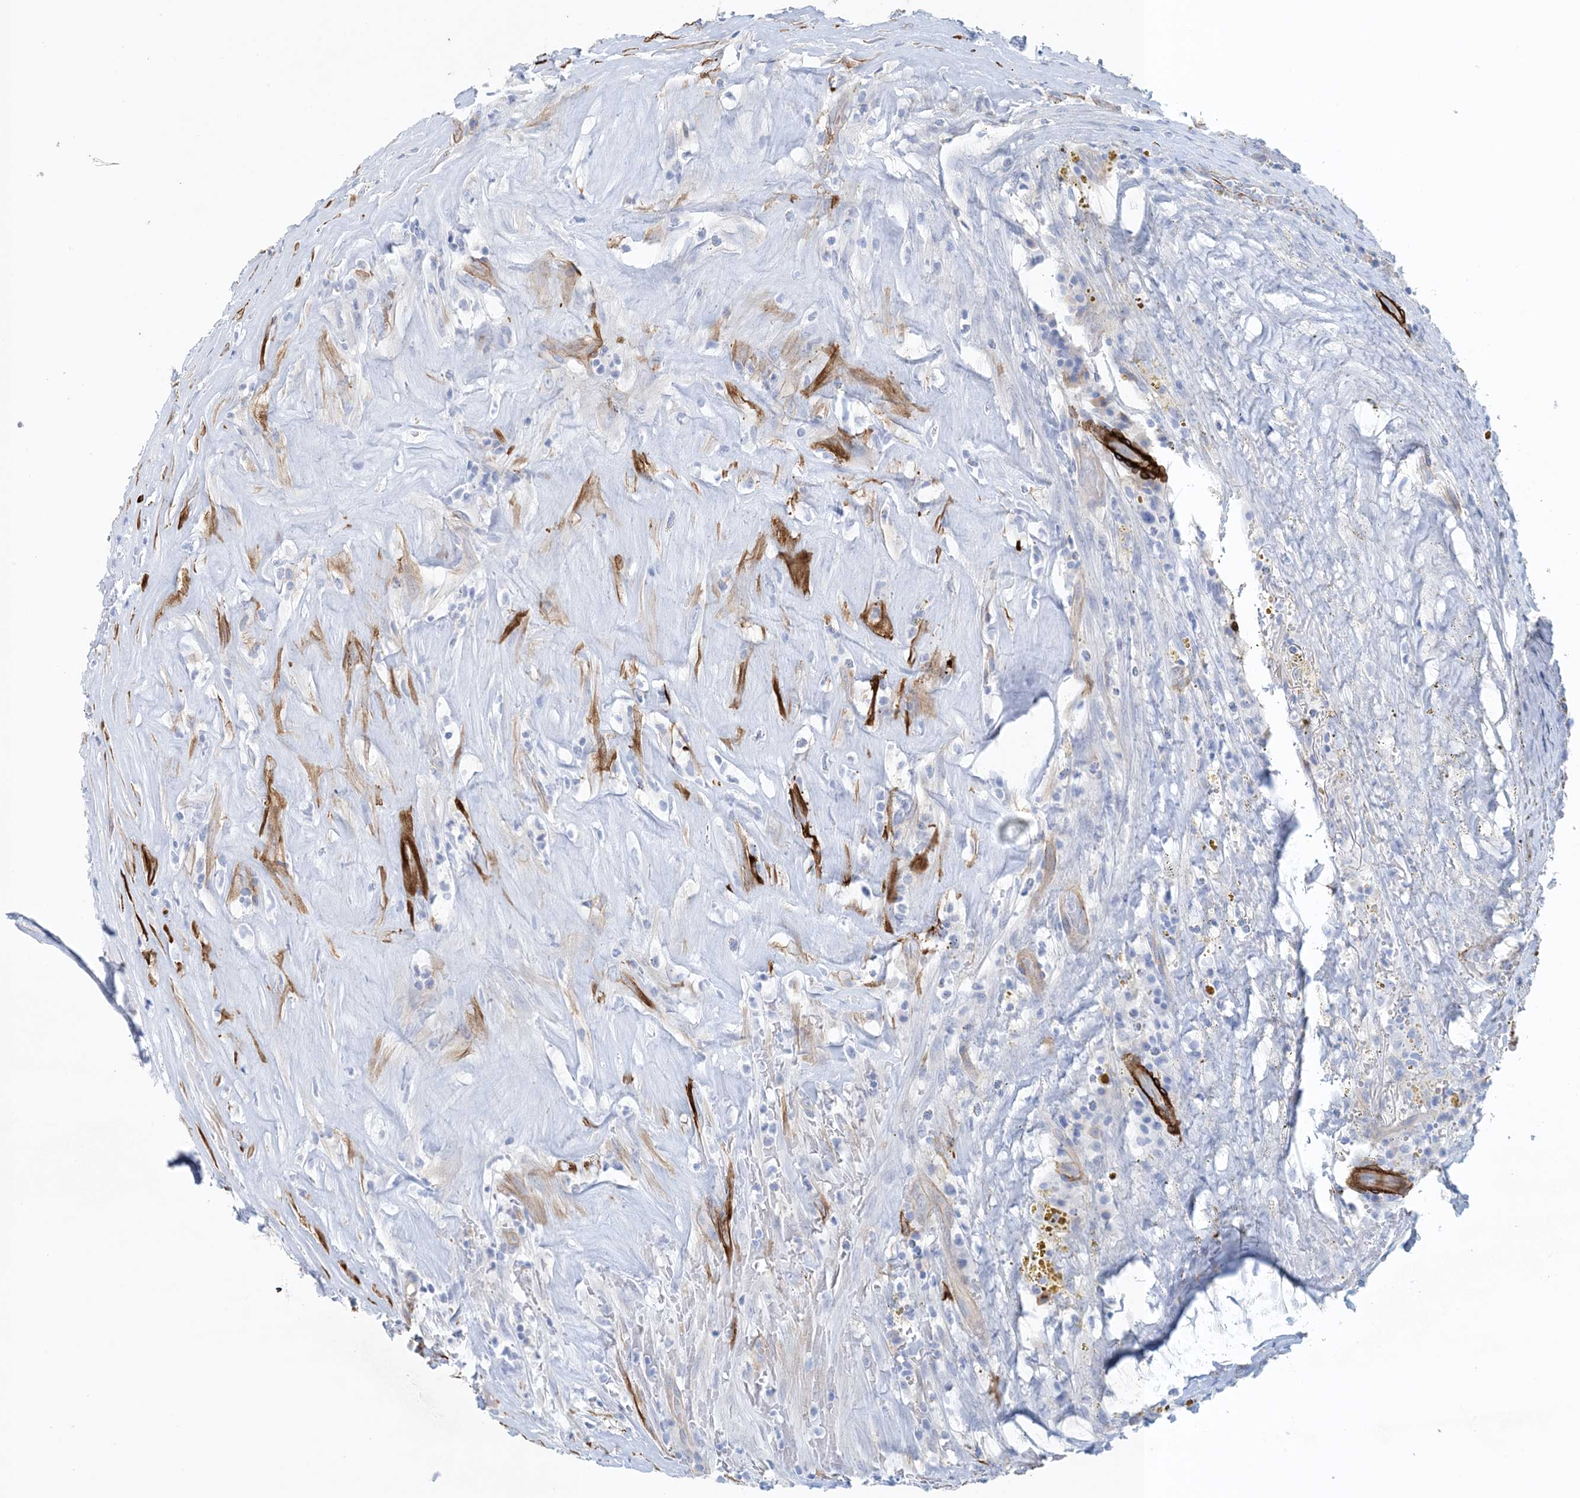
{"staining": {"intensity": "negative", "quantity": "none", "location": "none"}, "tissue": "thyroid cancer", "cell_type": "Tumor cells", "image_type": "cancer", "snomed": [{"axis": "morphology", "description": "Papillary adenocarcinoma, NOS"}, {"axis": "topography", "description": "Thyroid gland"}], "caption": "Thyroid cancer stained for a protein using immunohistochemistry (IHC) demonstrates no positivity tumor cells.", "gene": "SHANK1", "patient": {"sex": "male", "age": 77}}